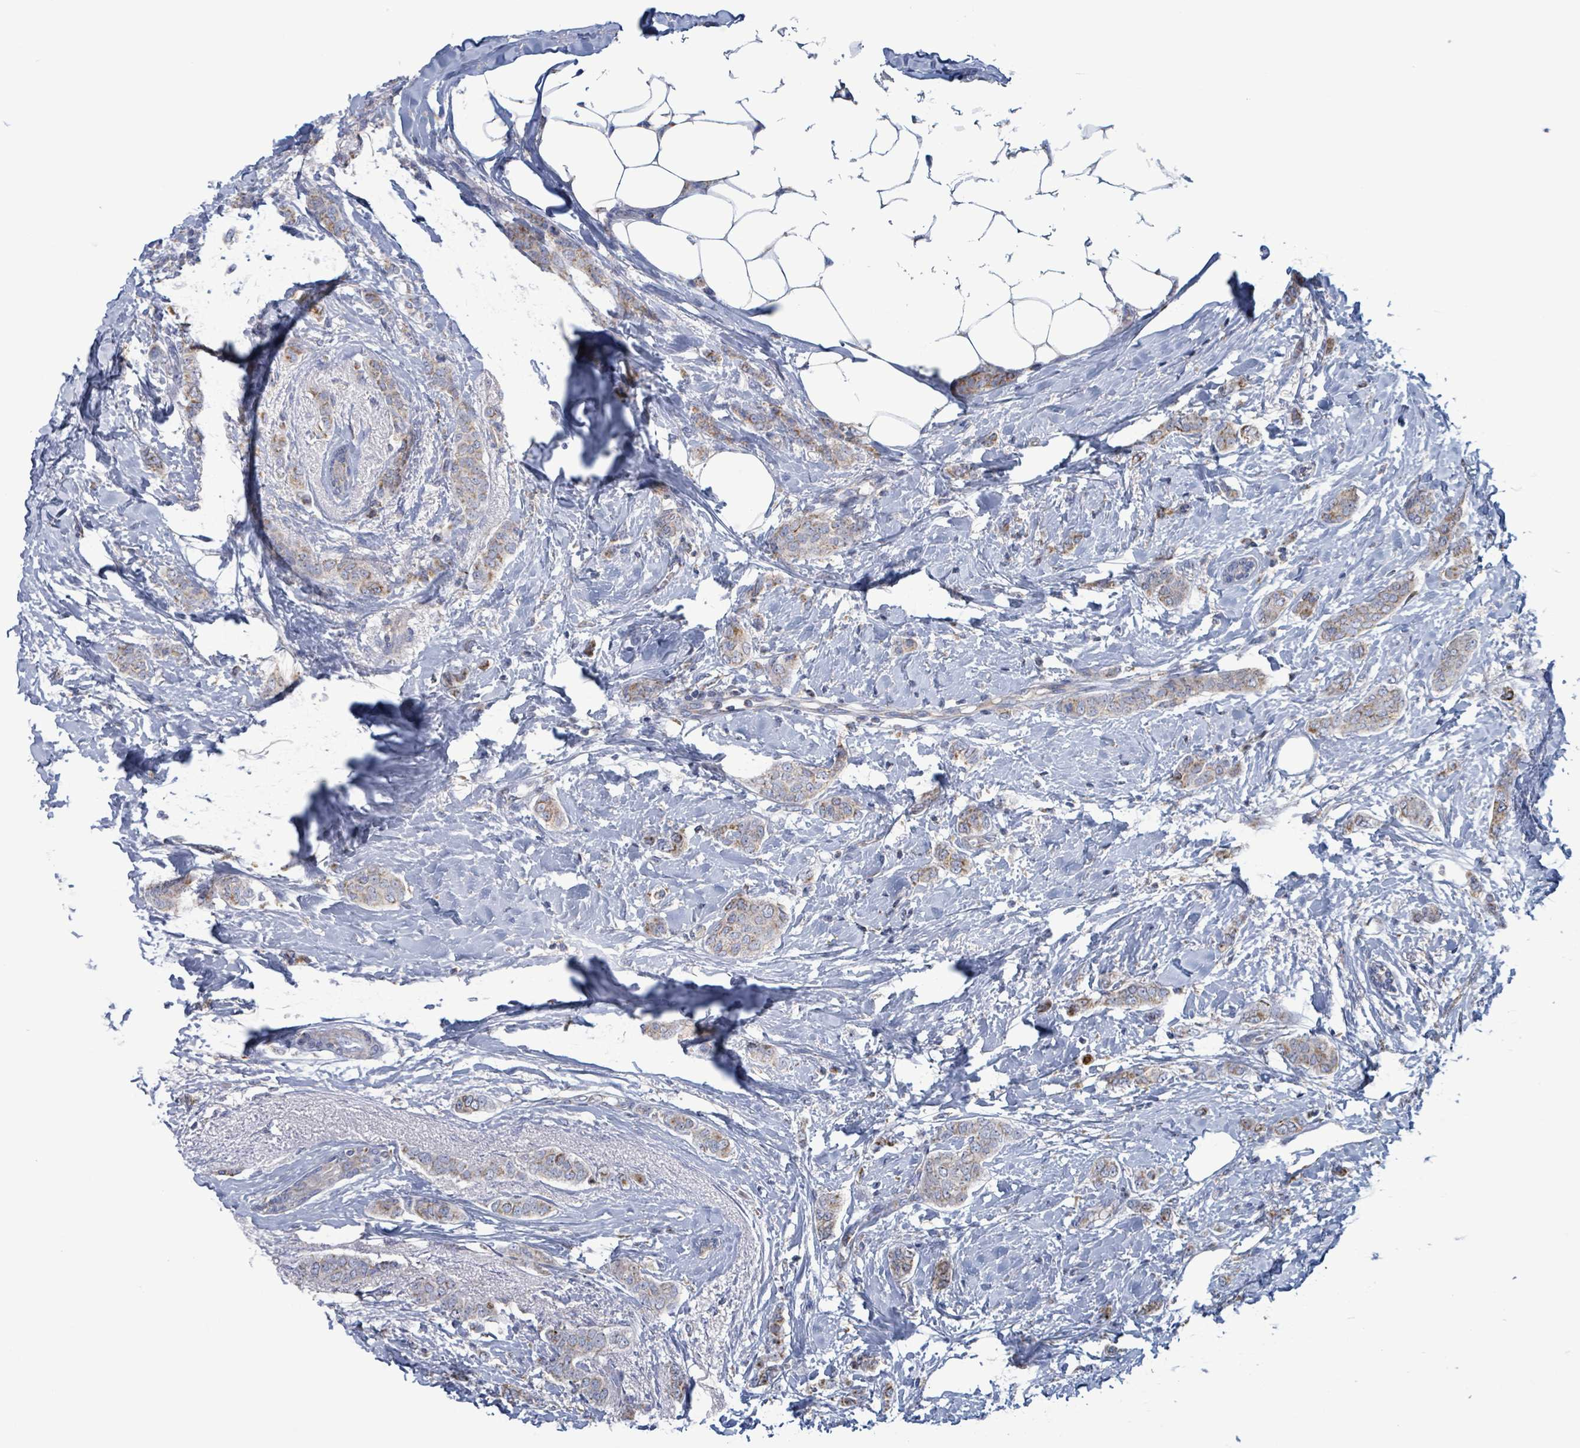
{"staining": {"intensity": "weak", "quantity": "25%-75%", "location": "cytoplasmic/membranous"}, "tissue": "breast cancer", "cell_type": "Tumor cells", "image_type": "cancer", "snomed": [{"axis": "morphology", "description": "Duct carcinoma"}, {"axis": "topography", "description": "Breast"}], "caption": "Immunohistochemical staining of infiltrating ductal carcinoma (breast) shows weak cytoplasmic/membranous protein expression in about 25%-75% of tumor cells.", "gene": "AKR1C4", "patient": {"sex": "female", "age": 72}}